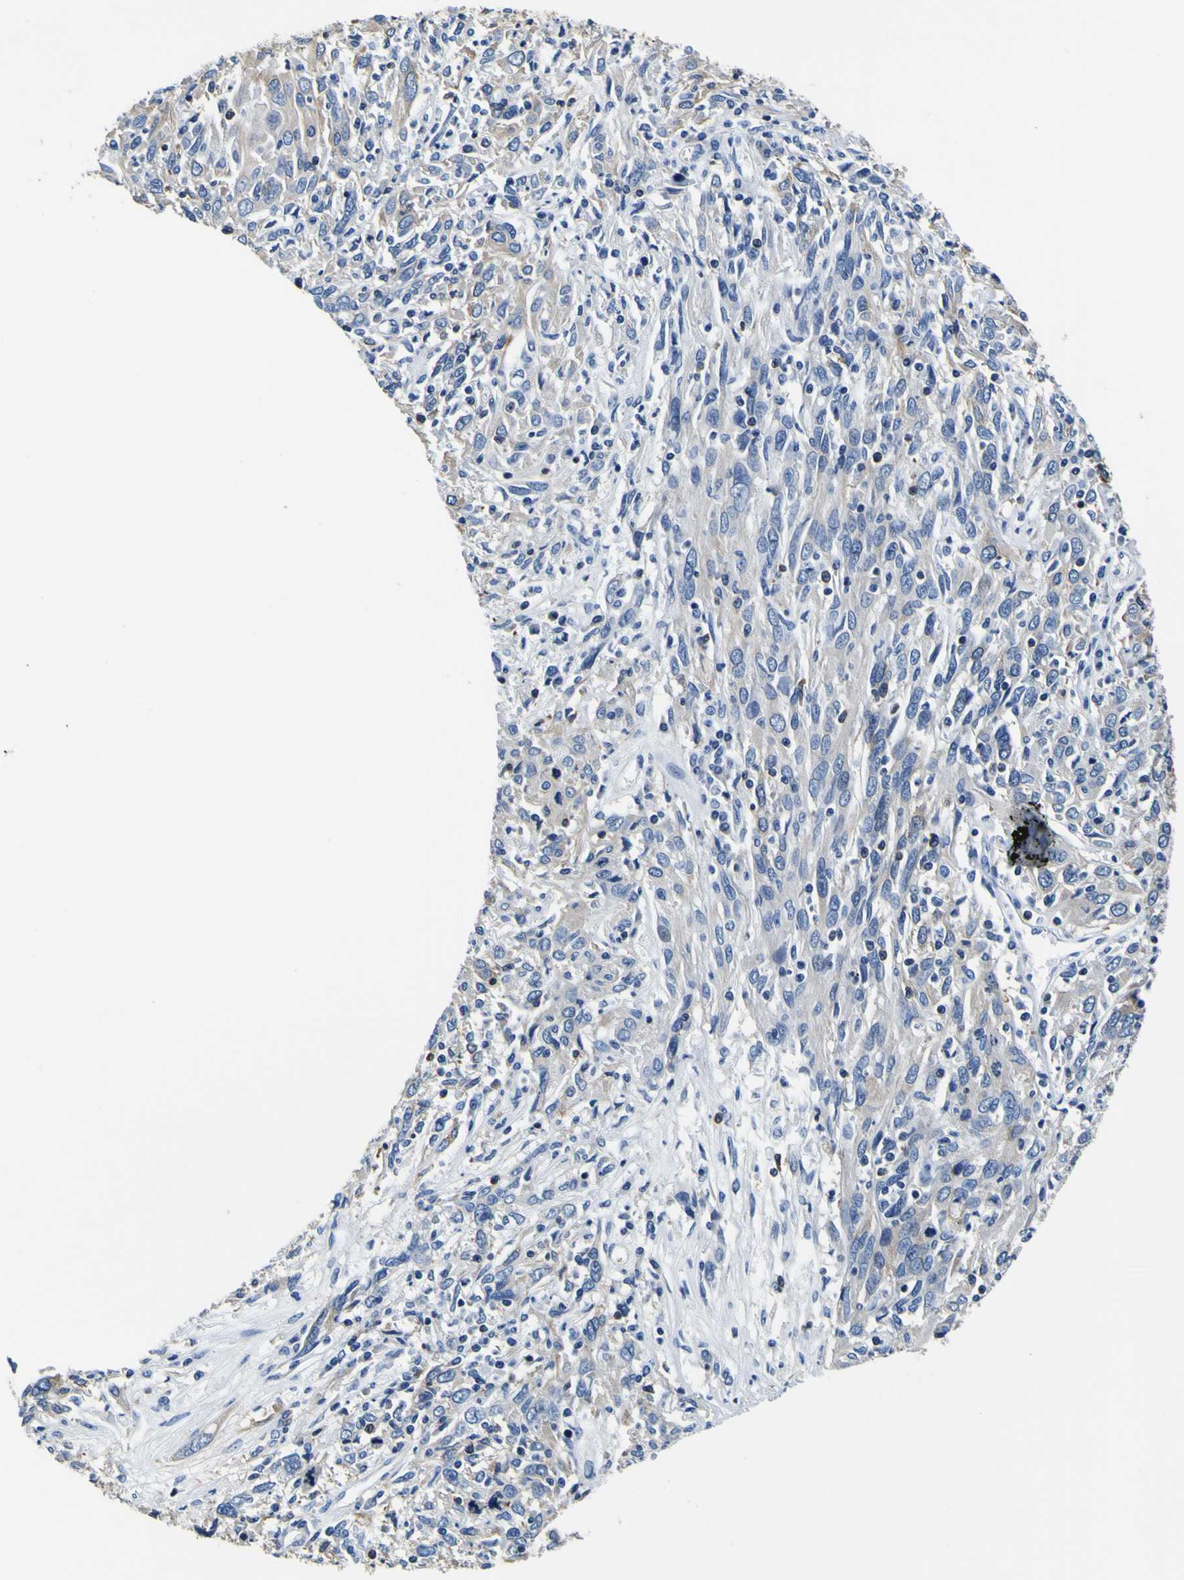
{"staining": {"intensity": "negative", "quantity": "none", "location": "none"}, "tissue": "cervical cancer", "cell_type": "Tumor cells", "image_type": "cancer", "snomed": [{"axis": "morphology", "description": "Squamous cell carcinoma, NOS"}, {"axis": "topography", "description": "Cervix"}], "caption": "A micrograph of human squamous cell carcinoma (cervical) is negative for staining in tumor cells. (DAB (3,3'-diaminobenzidine) IHC visualized using brightfield microscopy, high magnification).", "gene": "TUBA1B", "patient": {"sex": "female", "age": 46}}